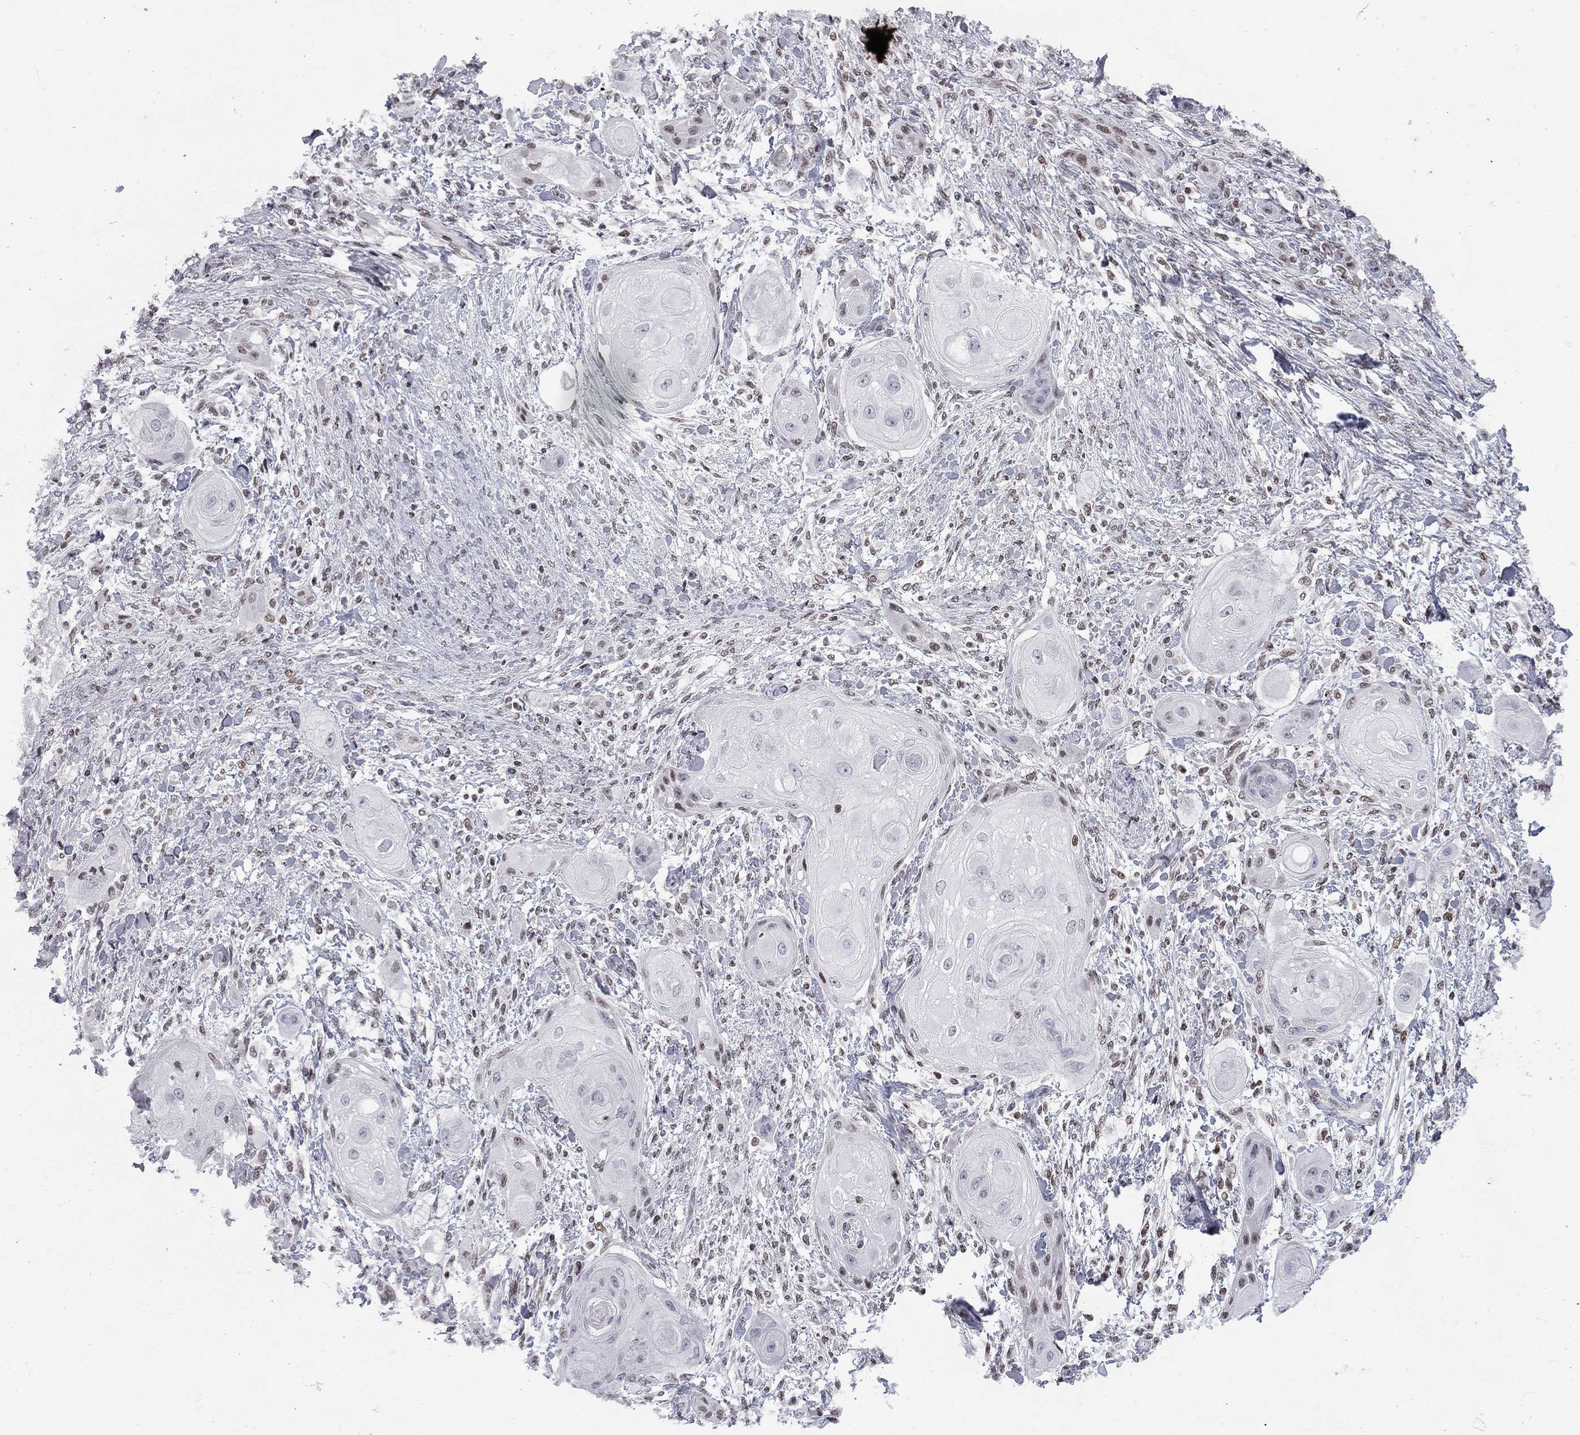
{"staining": {"intensity": "negative", "quantity": "none", "location": "none"}, "tissue": "skin cancer", "cell_type": "Tumor cells", "image_type": "cancer", "snomed": [{"axis": "morphology", "description": "Squamous cell carcinoma, NOS"}, {"axis": "topography", "description": "Skin"}], "caption": "Skin cancer stained for a protein using immunohistochemistry (IHC) demonstrates no expression tumor cells.", "gene": "RNASEH2C", "patient": {"sex": "male", "age": 62}}